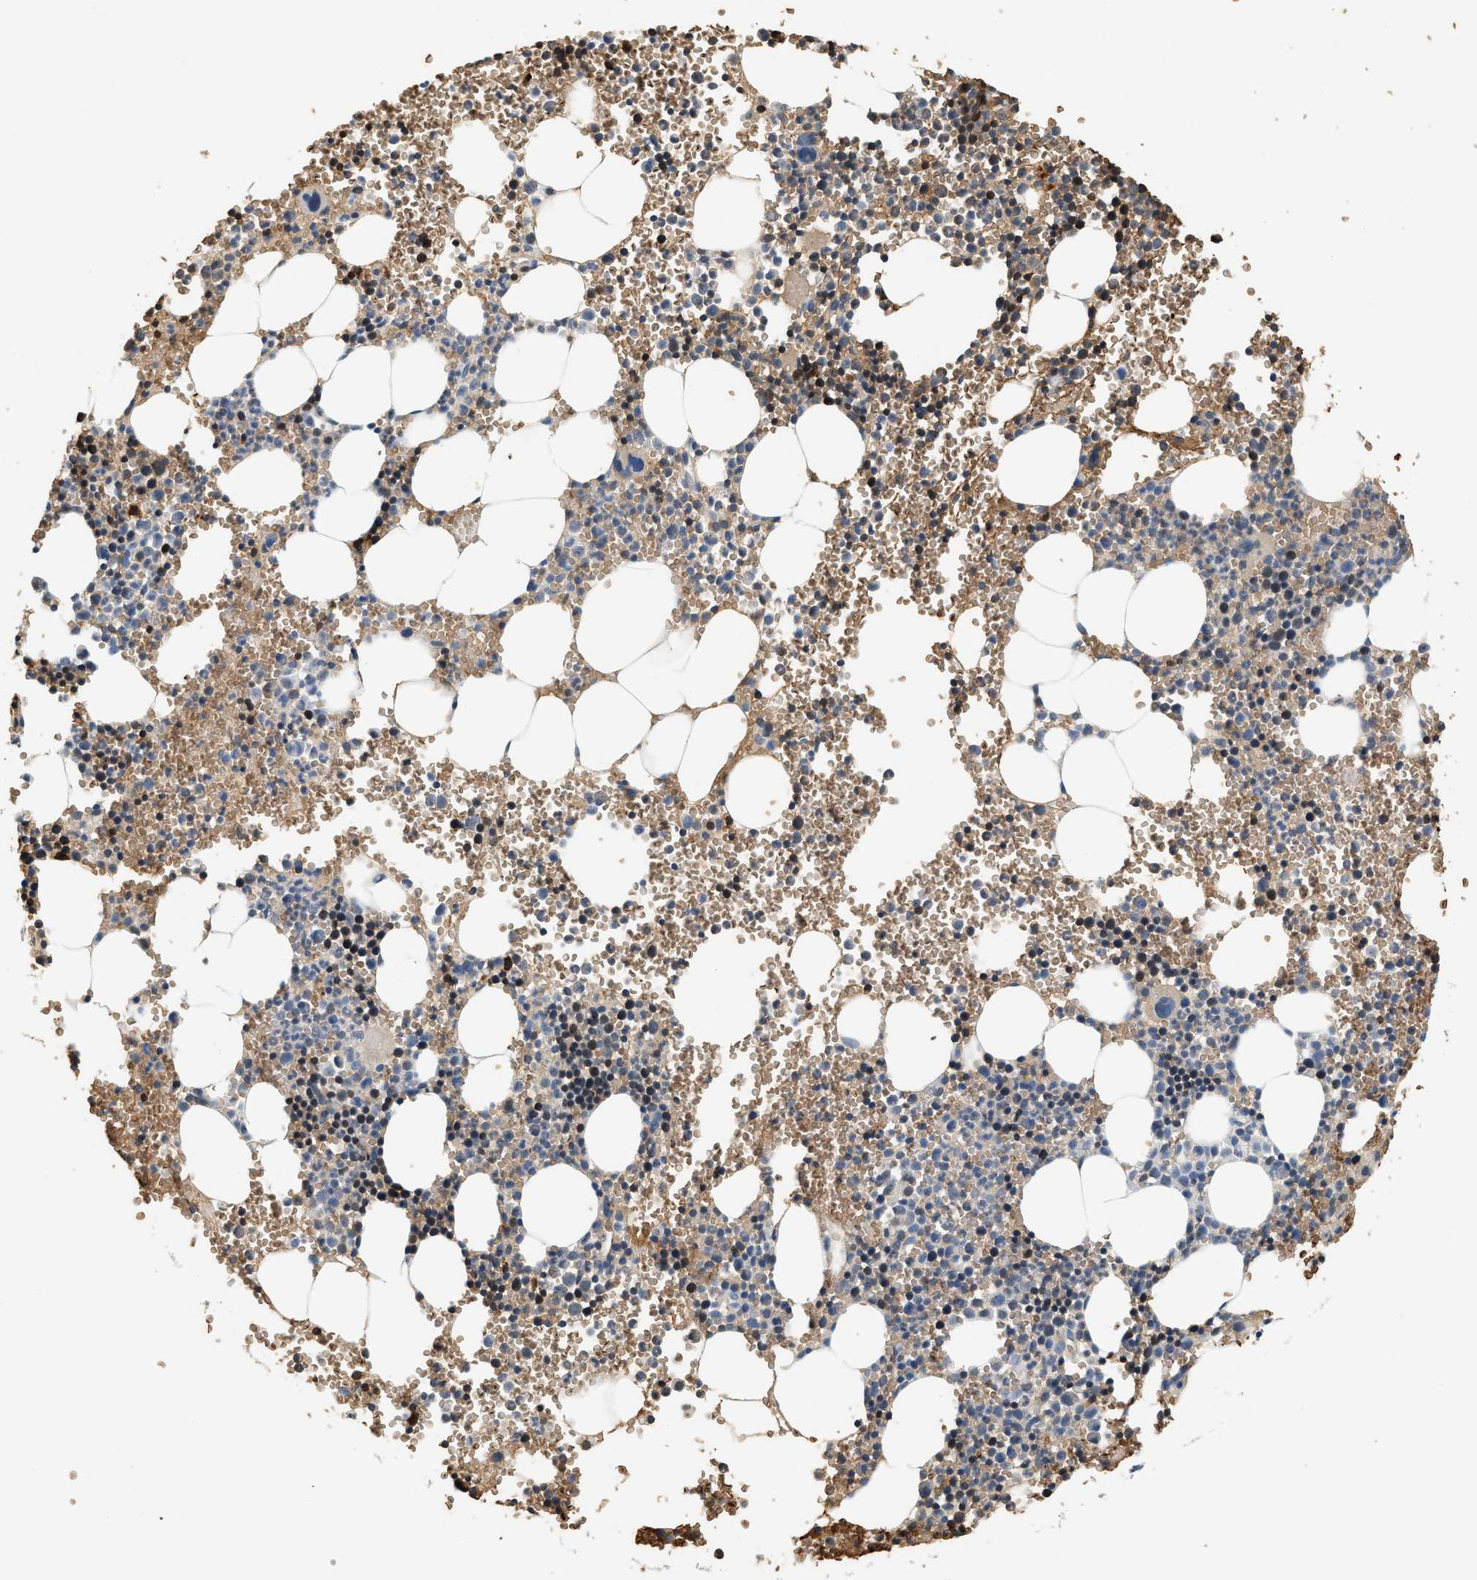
{"staining": {"intensity": "strong", "quantity": "<25%", "location": "cytoplasmic/membranous,nuclear"}, "tissue": "bone marrow", "cell_type": "Hematopoietic cells", "image_type": "normal", "snomed": [{"axis": "morphology", "description": "Normal tissue, NOS"}, {"axis": "morphology", "description": "Inflammation, NOS"}, {"axis": "topography", "description": "Bone marrow"}], "caption": "Immunohistochemistry image of normal human bone marrow stained for a protein (brown), which exhibits medium levels of strong cytoplasmic/membranous,nuclear positivity in approximately <25% of hematopoietic cells.", "gene": "CYTH2", "patient": {"sex": "male", "age": 22}}